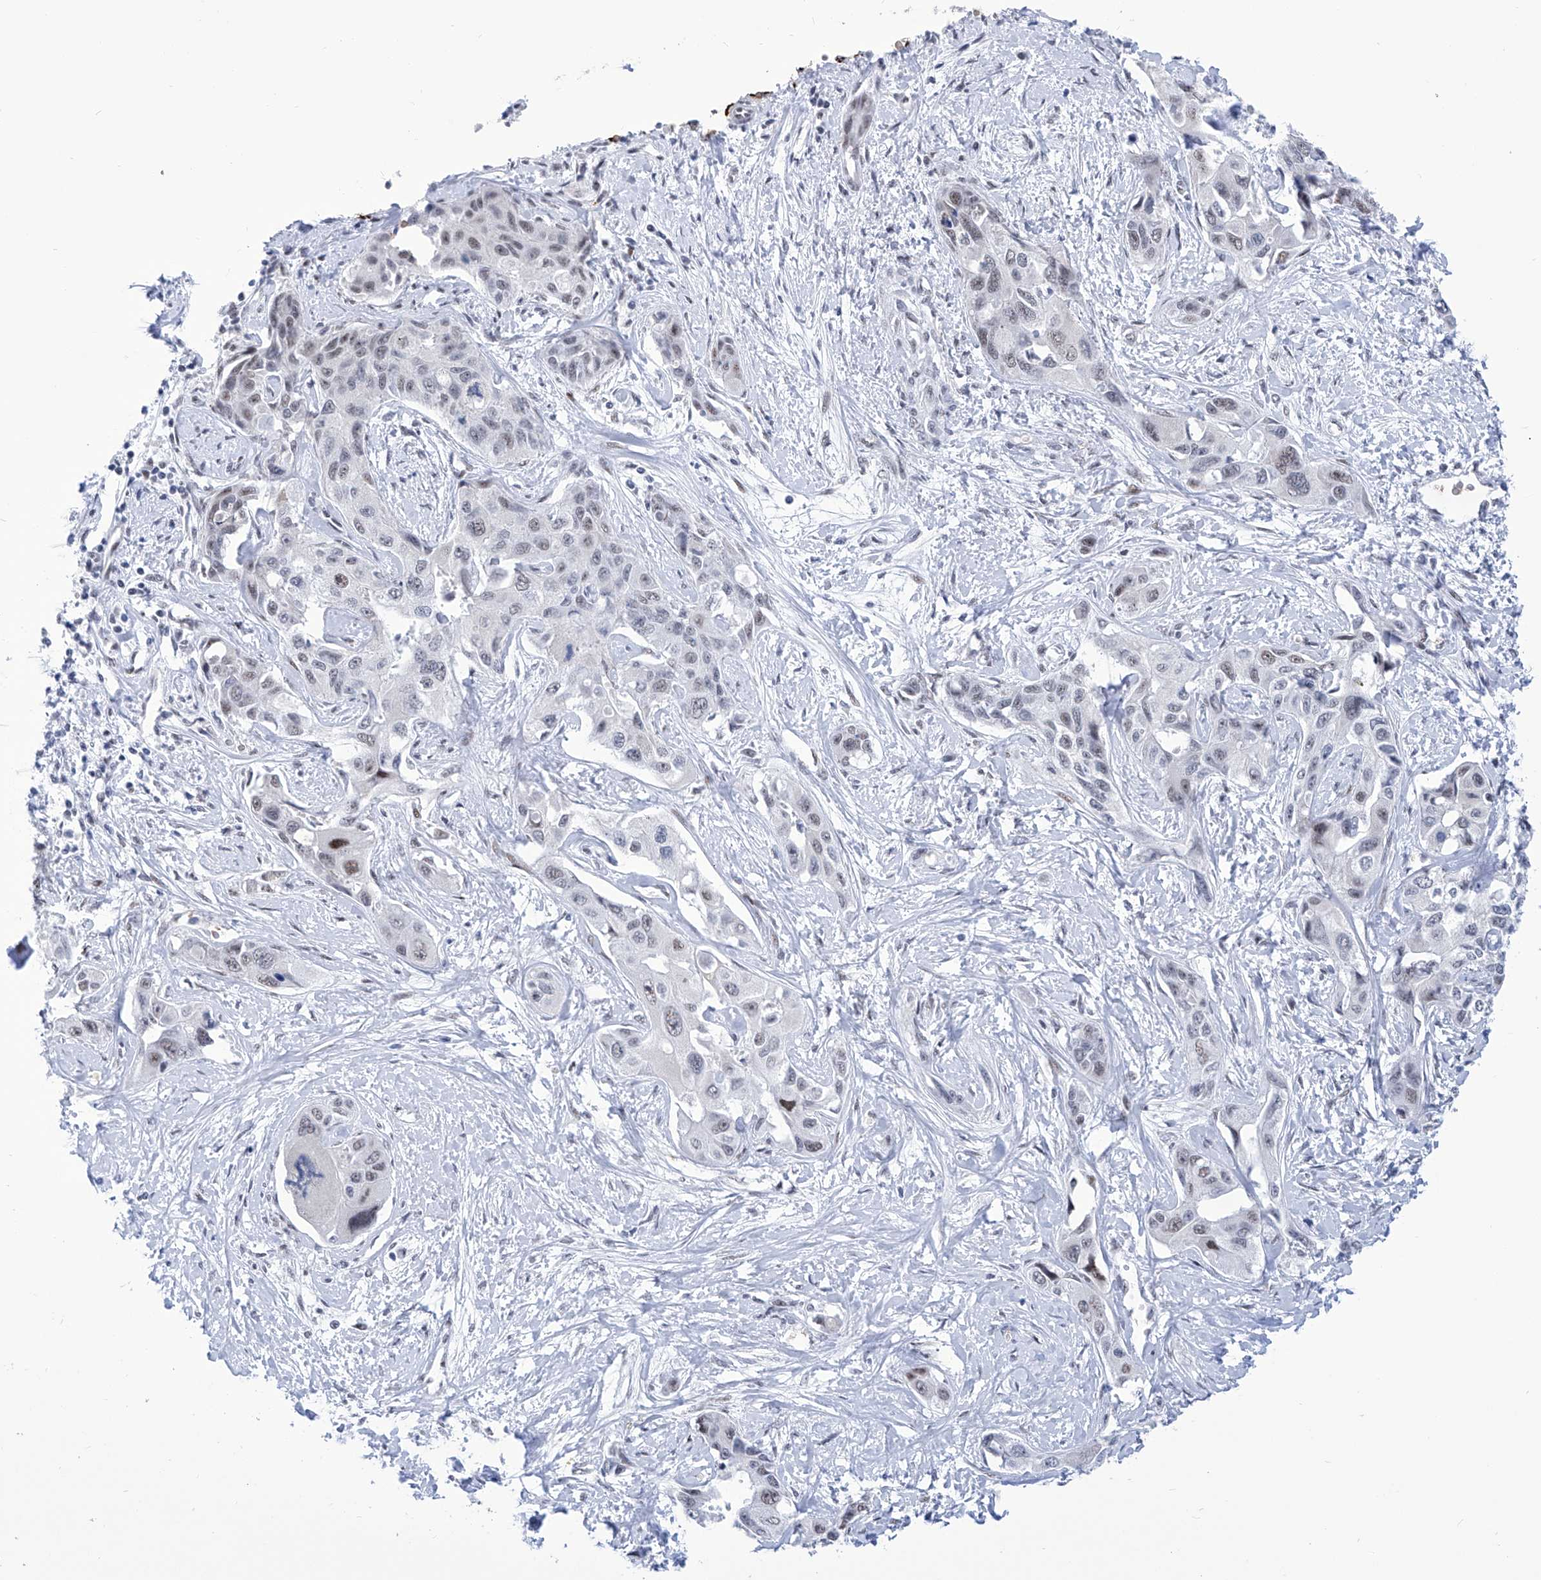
{"staining": {"intensity": "weak", "quantity": "<25%", "location": "nuclear"}, "tissue": "liver cancer", "cell_type": "Tumor cells", "image_type": "cancer", "snomed": [{"axis": "morphology", "description": "Cholangiocarcinoma"}, {"axis": "topography", "description": "Liver"}], "caption": "A photomicrograph of cholangiocarcinoma (liver) stained for a protein shows no brown staining in tumor cells. (Brightfield microscopy of DAB immunohistochemistry at high magnification).", "gene": "SART1", "patient": {"sex": "male", "age": 59}}